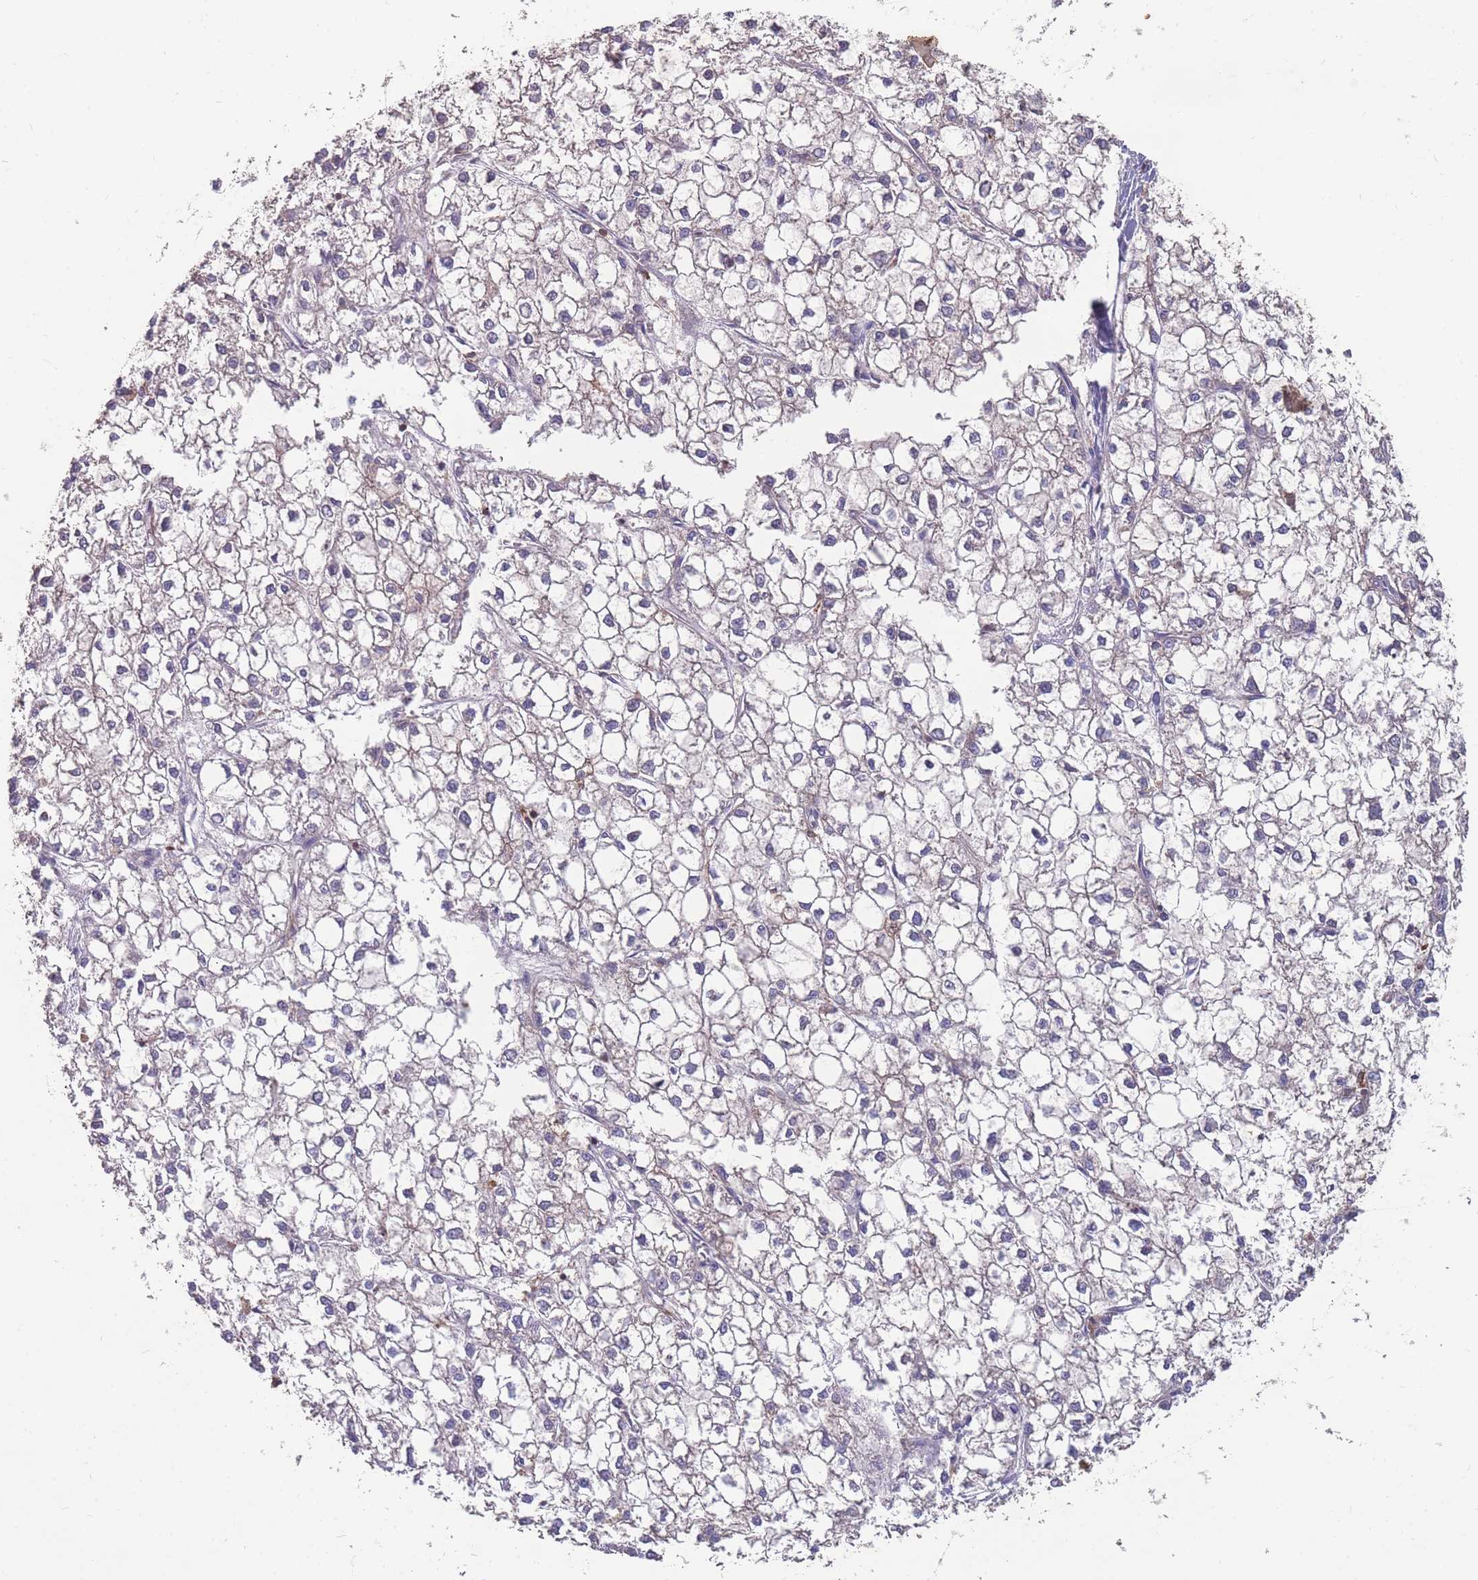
{"staining": {"intensity": "negative", "quantity": "none", "location": "none"}, "tissue": "liver cancer", "cell_type": "Tumor cells", "image_type": "cancer", "snomed": [{"axis": "morphology", "description": "Carcinoma, Hepatocellular, NOS"}, {"axis": "topography", "description": "Liver"}], "caption": "Human liver hepatocellular carcinoma stained for a protein using immunohistochemistry displays no staining in tumor cells.", "gene": "CD33", "patient": {"sex": "female", "age": 43}}